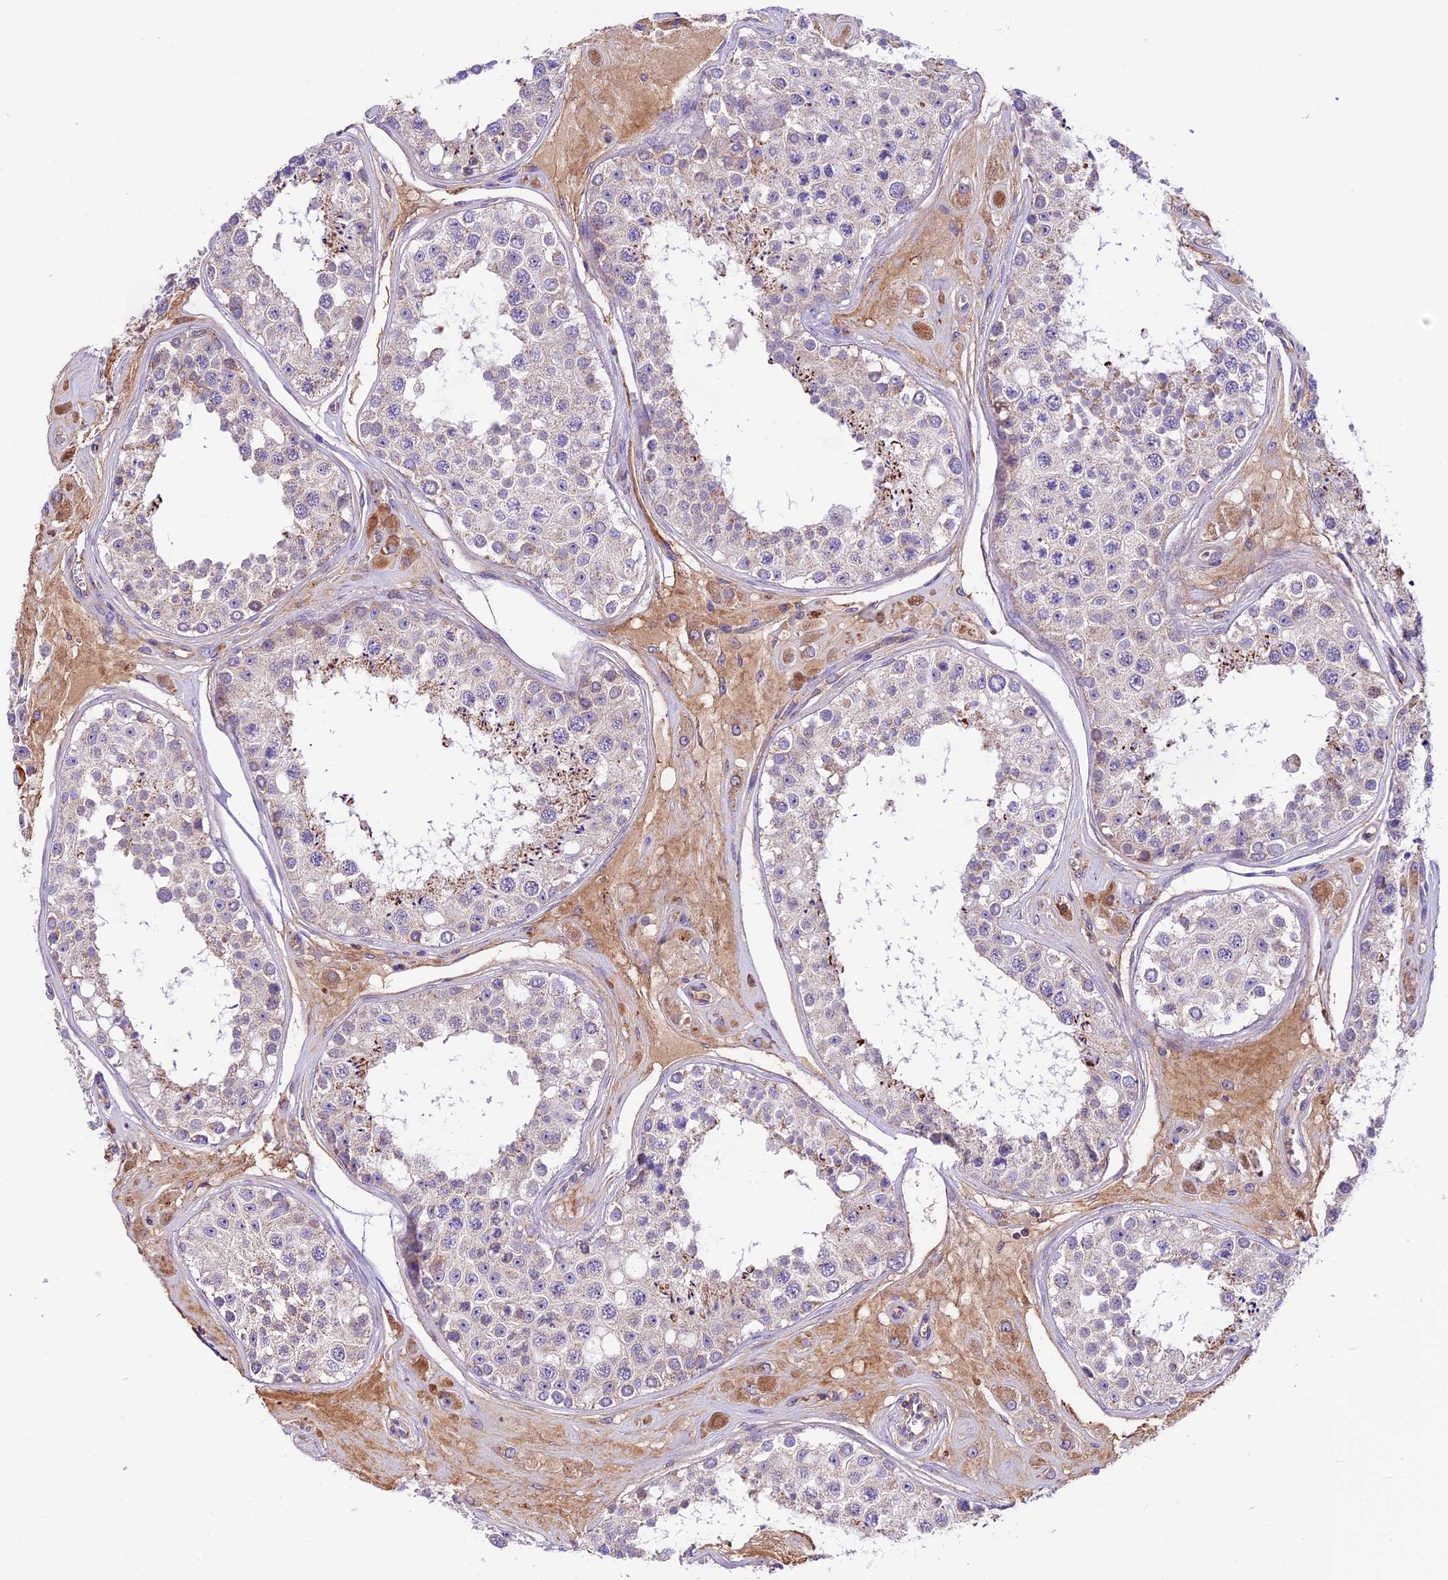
{"staining": {"intensity": "moderate", "quantity": "<25%", "location": "cytoplasmic/membranous"}, "tissue": "testis", "cell_type": "Cells in seminiferous ducts", "image_type": "normal", "snomed": [{"axis": "morphology", "description": "Normal tissue, NOS"}, {"axis": "topography", "description": "Testis"}], "caption": "Protein analysis of benign testis exhibits moderate cytoplasmic/membranous staining in about <25% of cells in seminiferous ducts.", "gene": "METTL22", "patient": {"sex": "male", "age": 25}}